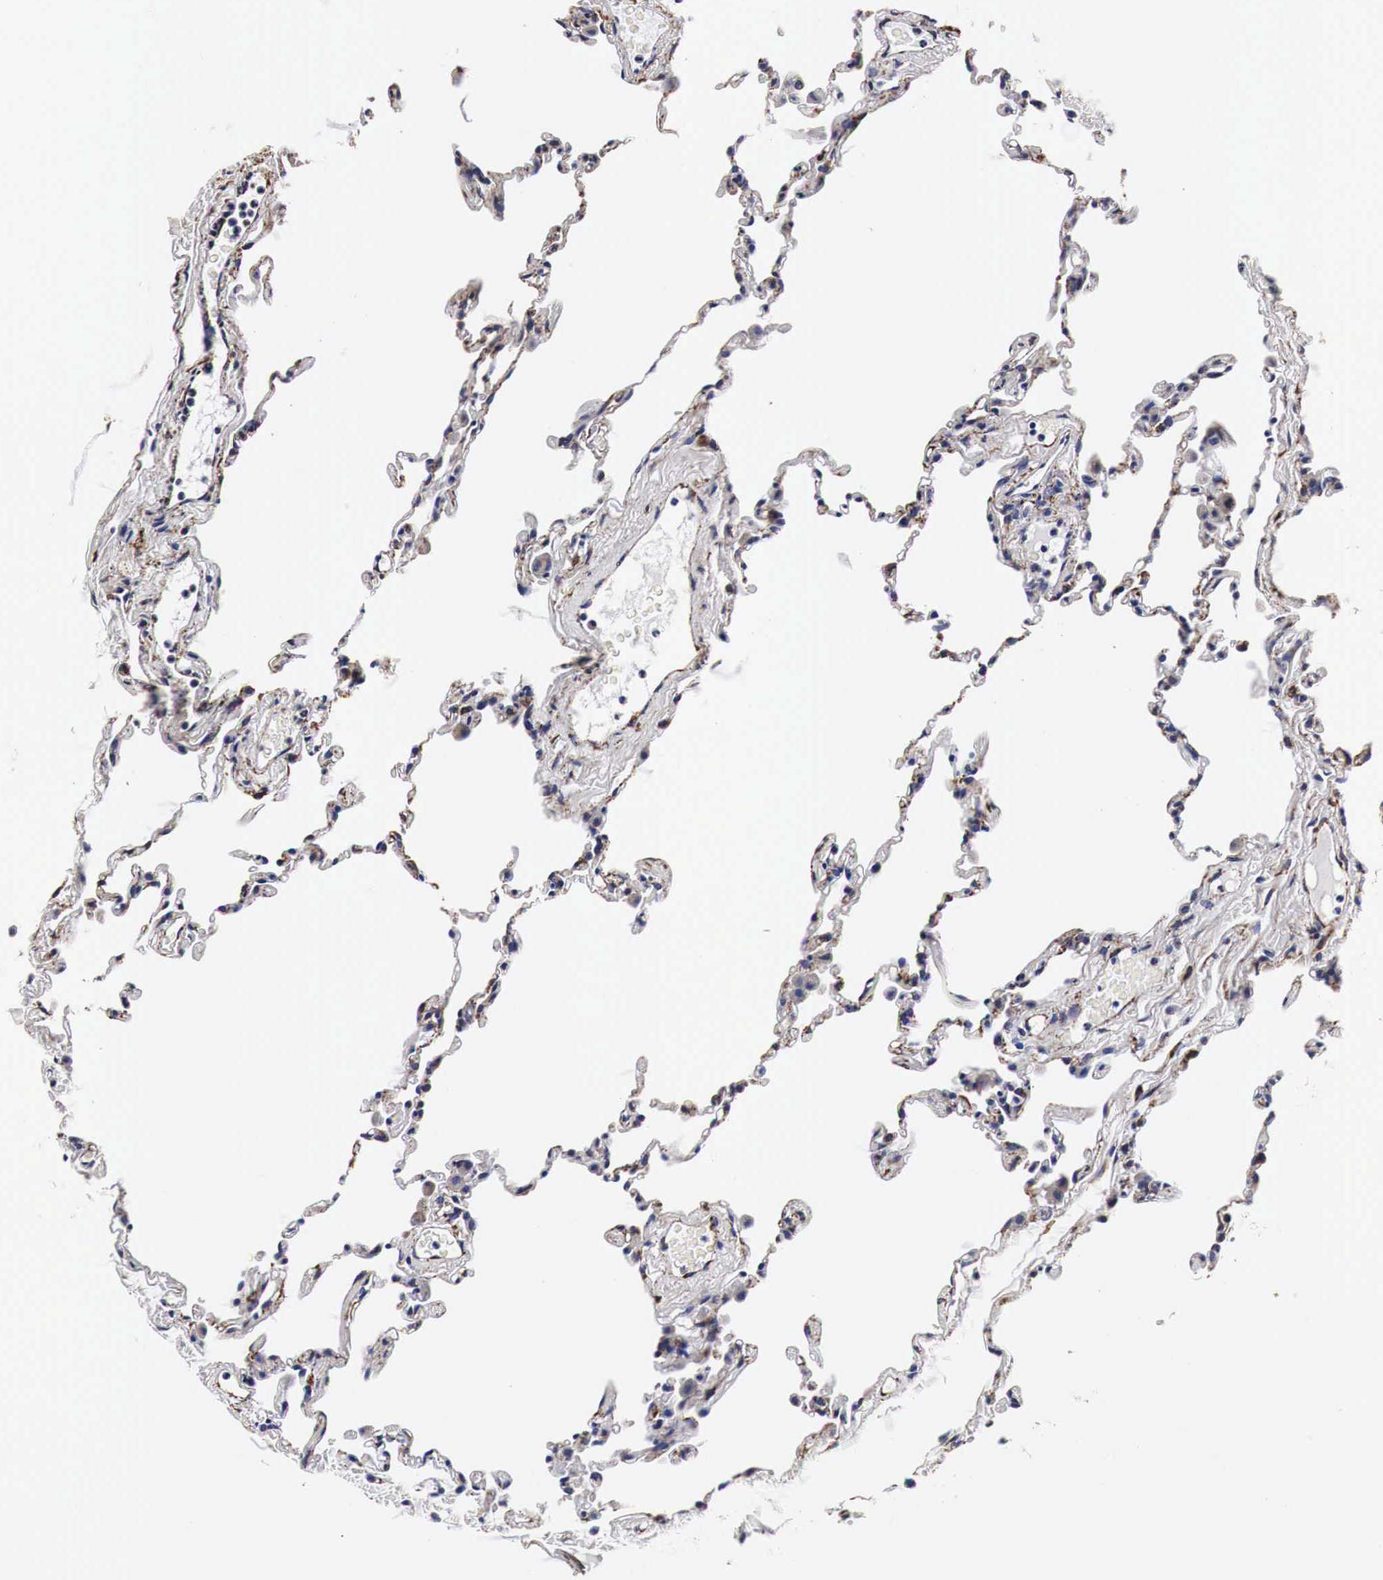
{"staining": {"intensity": "weak", "quantity": "<25%", "location": "cytoplasmic/membranous"}, "tissue": "lung", "cell_type": "Alveolar cells", "image_type": "normal", "snomed": [{"axis": "morphology", "description": "Normal tissue, NOS"}, {"axis": "topography", "description": "Lung"}], "caption": "This photomicrograph is of benign lung stained with immunohistochemistry to label a protein in brown with the nuclei are counter-stained blue. There is no expression in alveolar cells.", "gene": "CKAP4", "patient": {"sex": "female", "age": 61}}